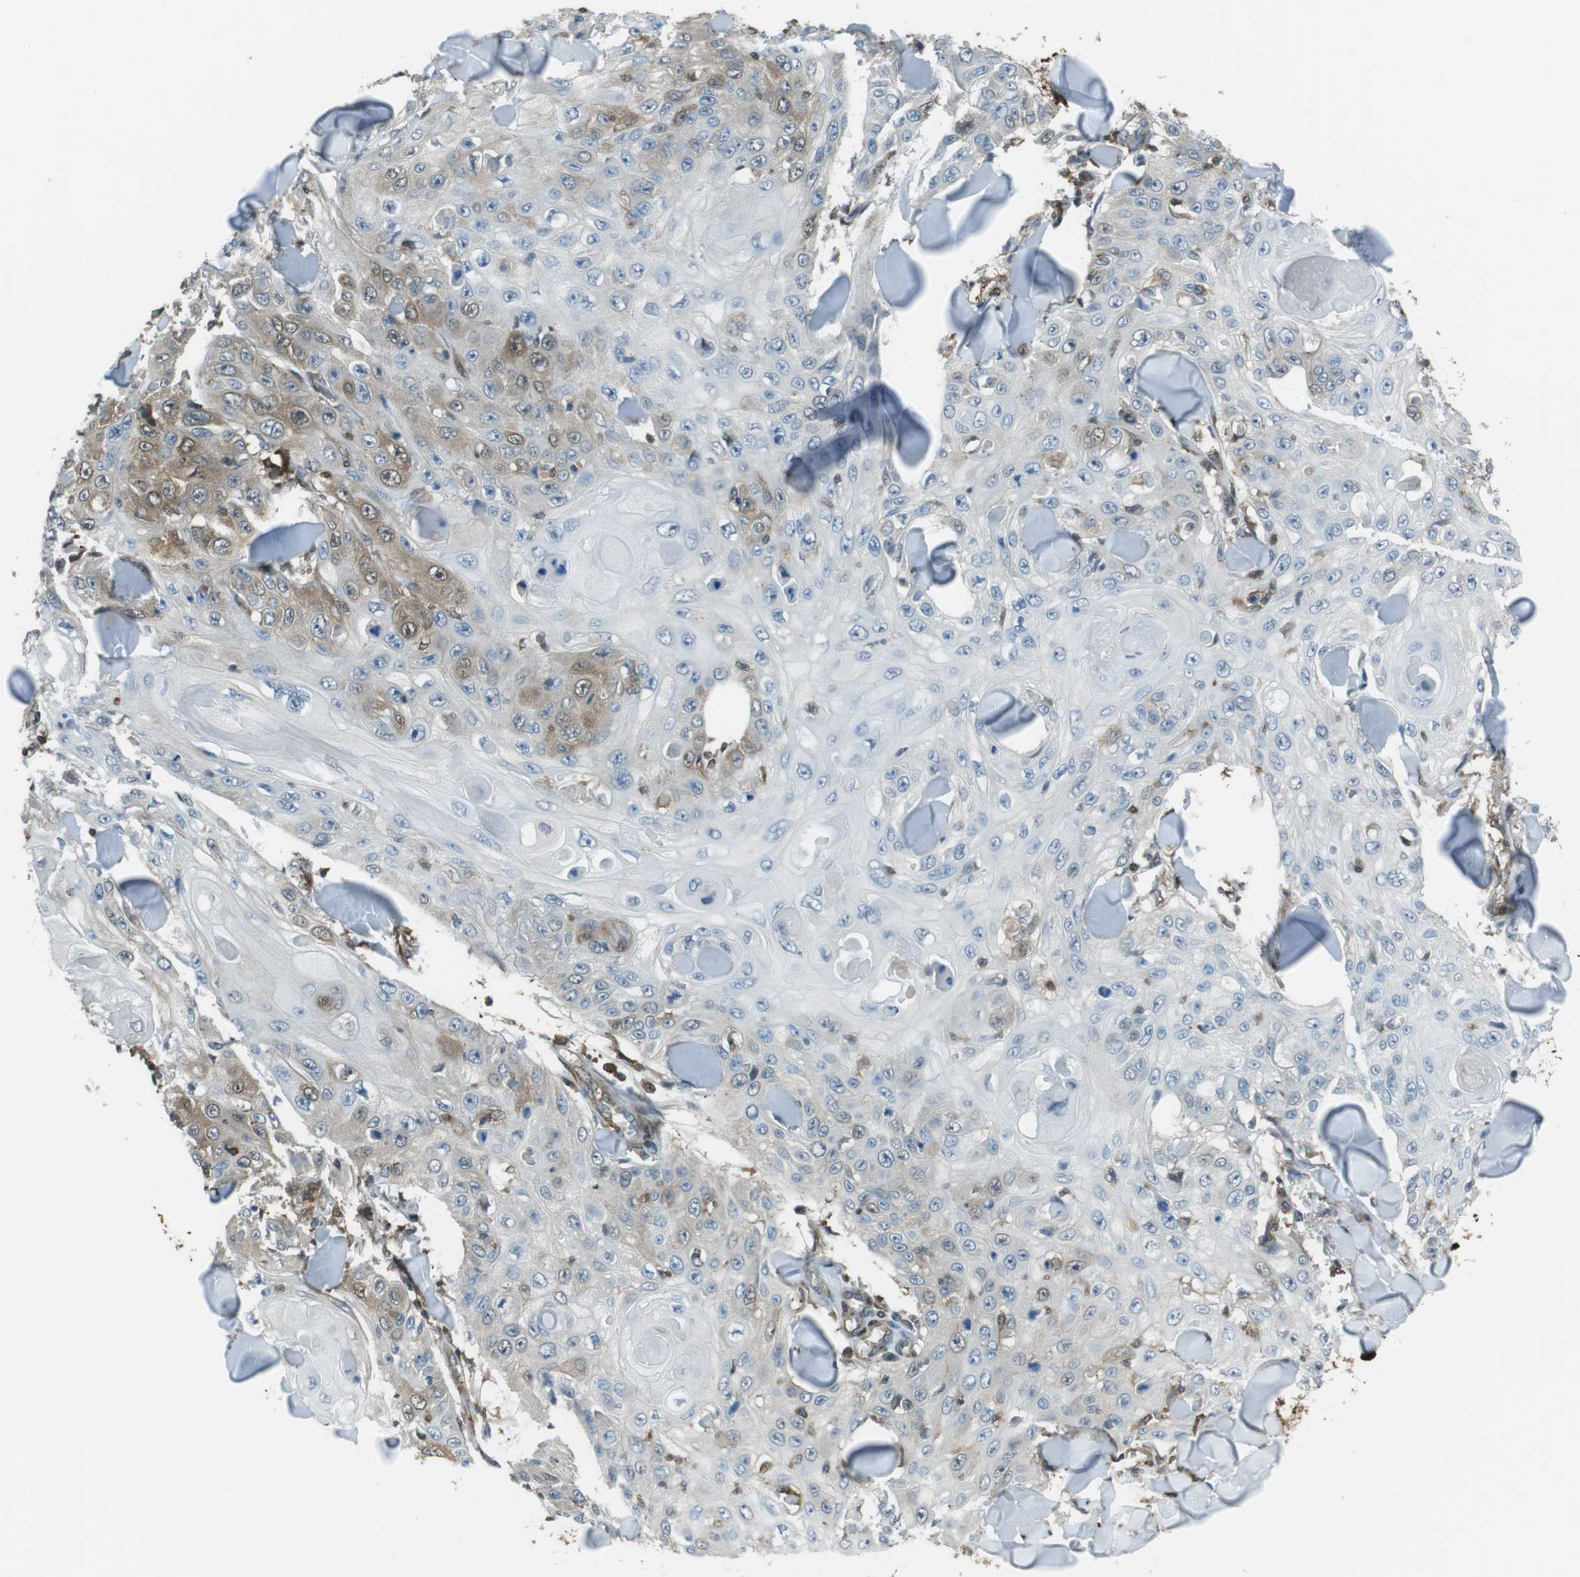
{"staining": {"intensity": "moderate", "quantity": "<25%", "location": "cytoplasmic/membranous,nuclear"}, "tissue": "skin cancer", "cell_type": "Tumor cells", "image_type": "cancer", "snomed": [{"axis": "morphology", "description": "Squamous cell carcinoma, NOS"}, {"axis": "topography", "description": "Skin"}], "caption": "Immunohistochemistry micrograph of squamous cell carcinoma (skin) stained for a protein (brown), which displays low levels of moderate cytoplasmic/membranous and nuclear staining in approximately <25% of tumor cells.", "gene": "TWSG1", "patient": {"sex": "male", "age": 86}}